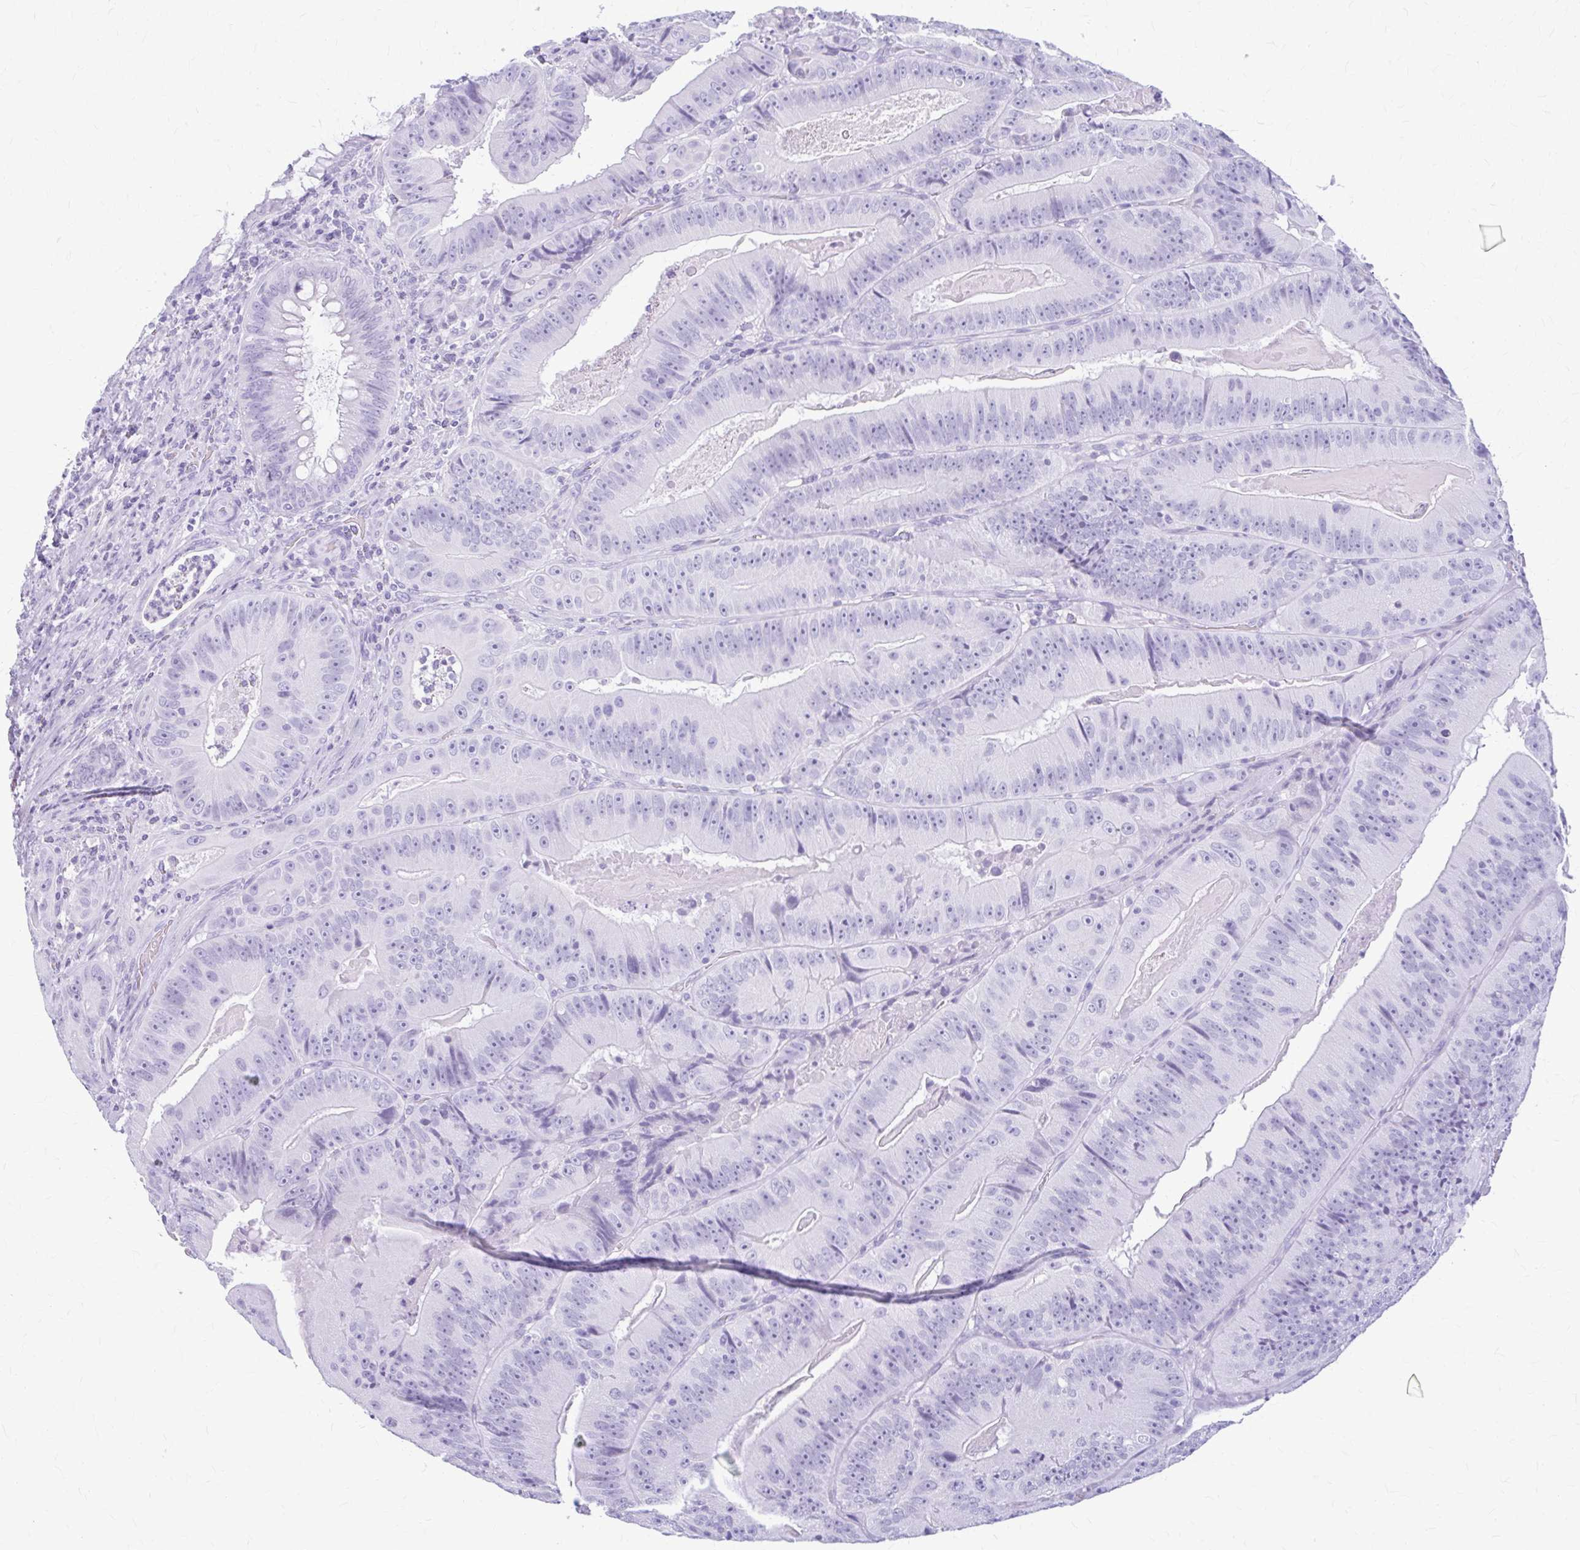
{"staining": {"intensity": "negative", "quantity": "none", "location": "none"}, "tissue": "colorectal cancer", "cell_type": "Tumor cells", "image_type": "cancer", "snomed": [{"axis": "morphology", "description": "Adenocarcinoma, NOS"}, {"axis": "topography", "description": "Colon"}], "caption": "The immunohistochemistry image has no significant expression in tumor cells of adenocarcinoma (colorectal) tissue. The staining was performed using DAB to visualize the protein expression in brown, while the nuclei were stained in blue with hematoxylin (Magnification: 20x).", "gene": "KLHDC7A", "patient": {"sex": "female", "age": 86}}